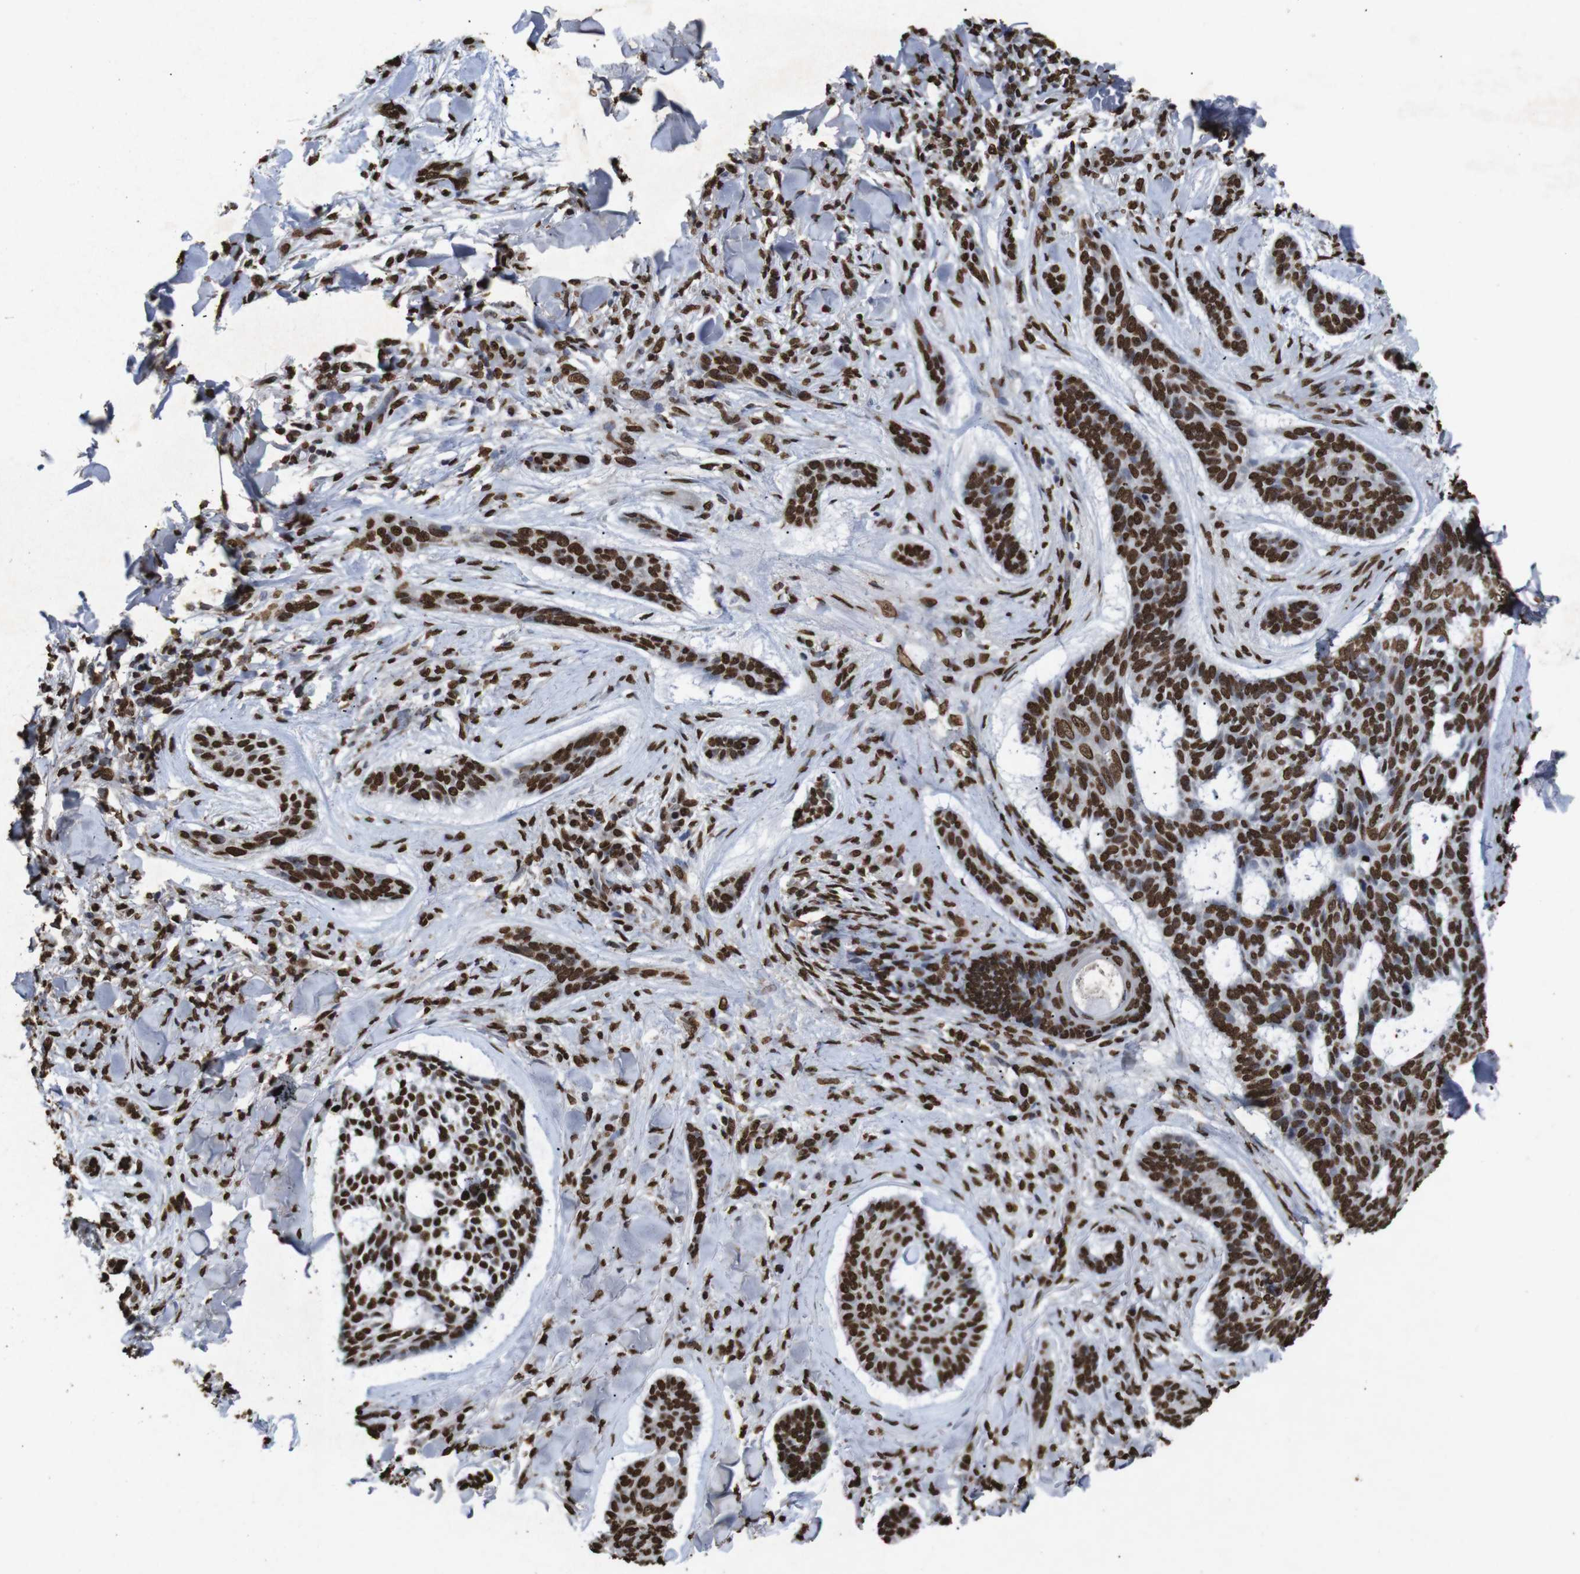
{"staining": {"intensity": "strong", "quantity": ">75%", "location": "nuclear"}, "tissue": "skin cancer", "cell_type": "Tumor cells", "image_type": "cancer", "snomed": [{"axis": "morphology", "description": "Basal cell carcinoma"}, {"axis": "topography", "description": "Skin"}], "caption": "Protein expression analysis of skin cancer displays strong nuclear staining in approximately >75% of tumor cells.", "gene": "MDM2", "patient": {"sex": "male", "age": 43}}